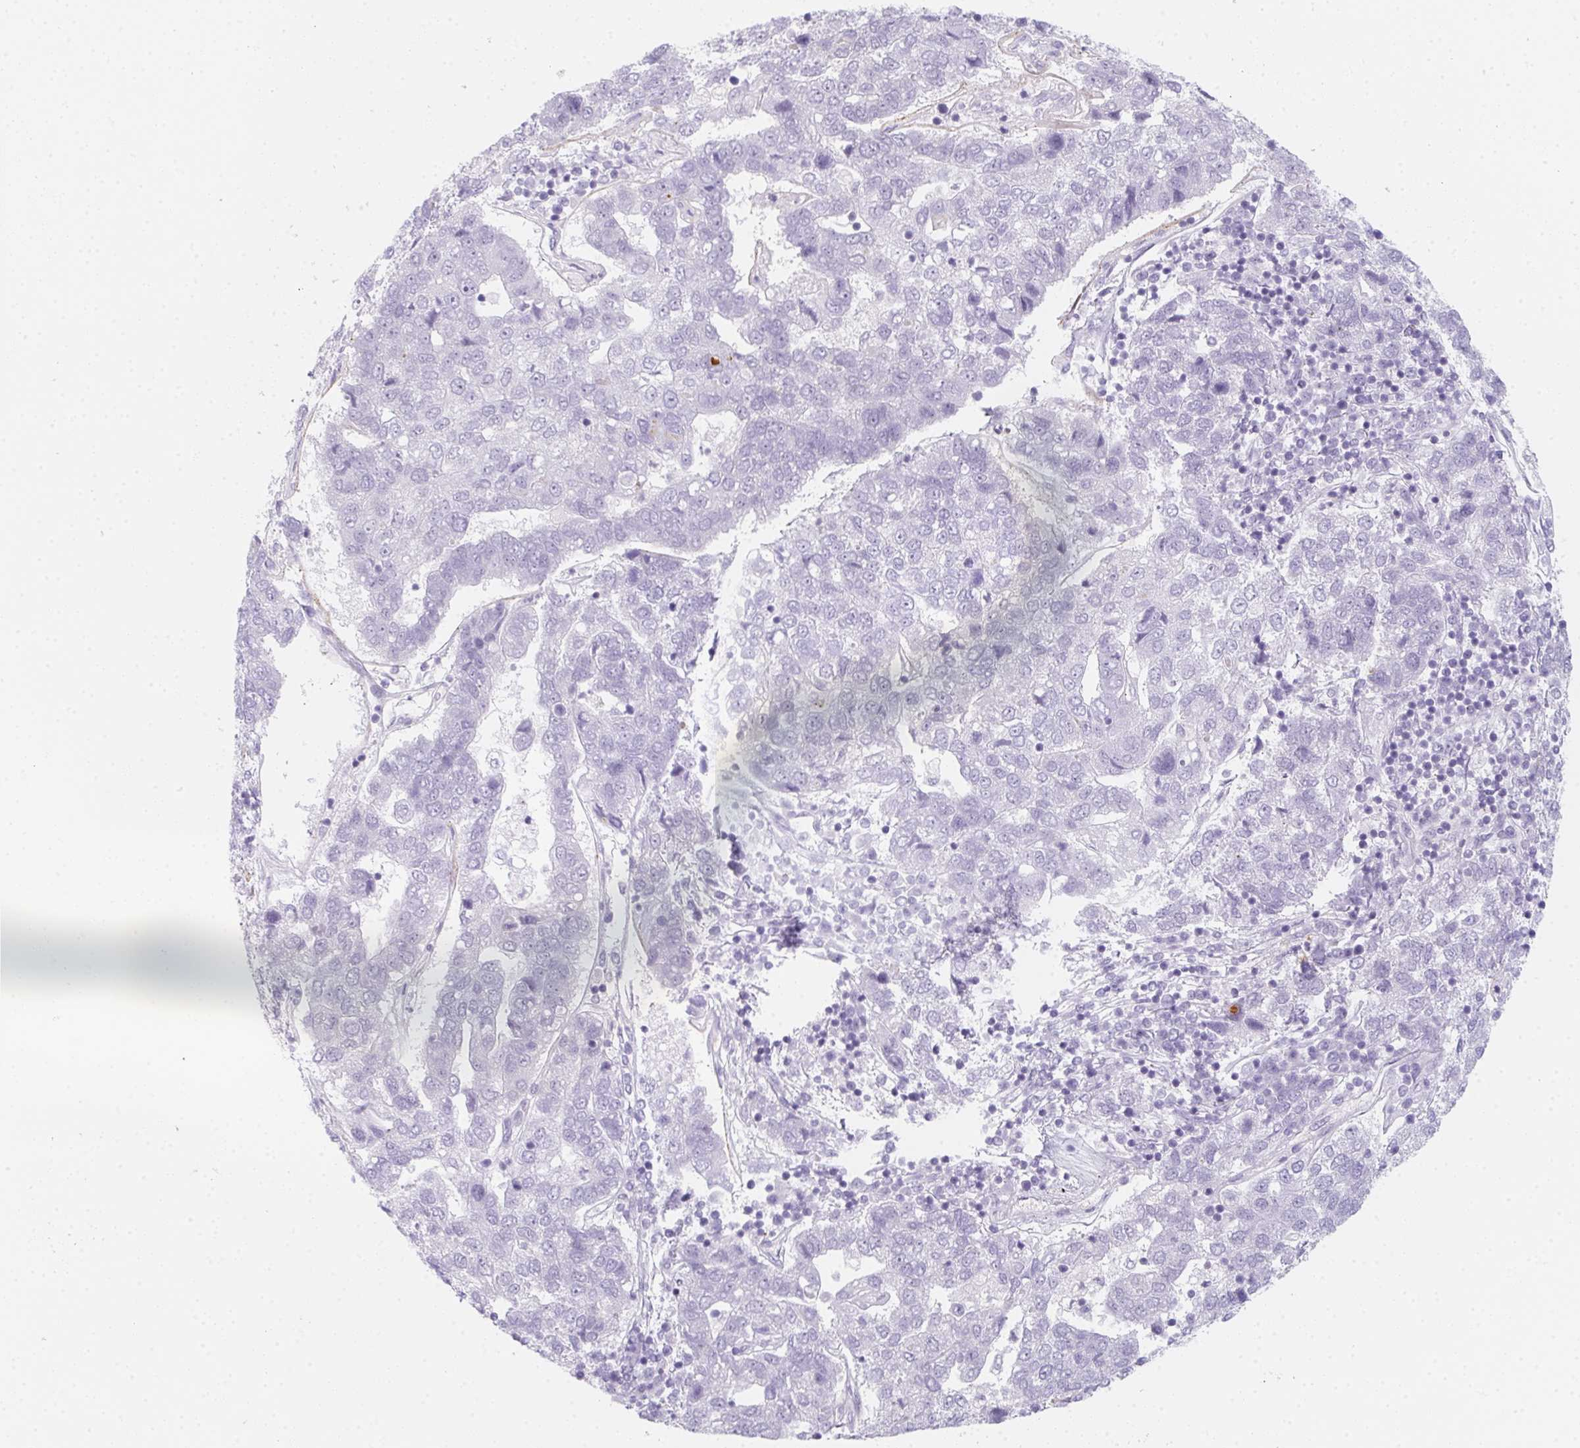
{"staining": {"intensity": "negative", "quantity": "none", "location": "none"}, "tissue": "pancreatic cancer", "cell_type": "Tumor cells", "image_type": "cancer", "snomed": [{"axis": "morphology", "description": "Adenocarcinoma, NOS"}, {"axis": "topography", "description": "Pancreas"}], "caption": "Tumor cells are negative for brown protein staining in pancreatic cancer (adenocarcinoma). (DAB immunohistochemistry, high magnification).", "gene": "MYL4", "patient": {"sex": "female", "age": 61}}